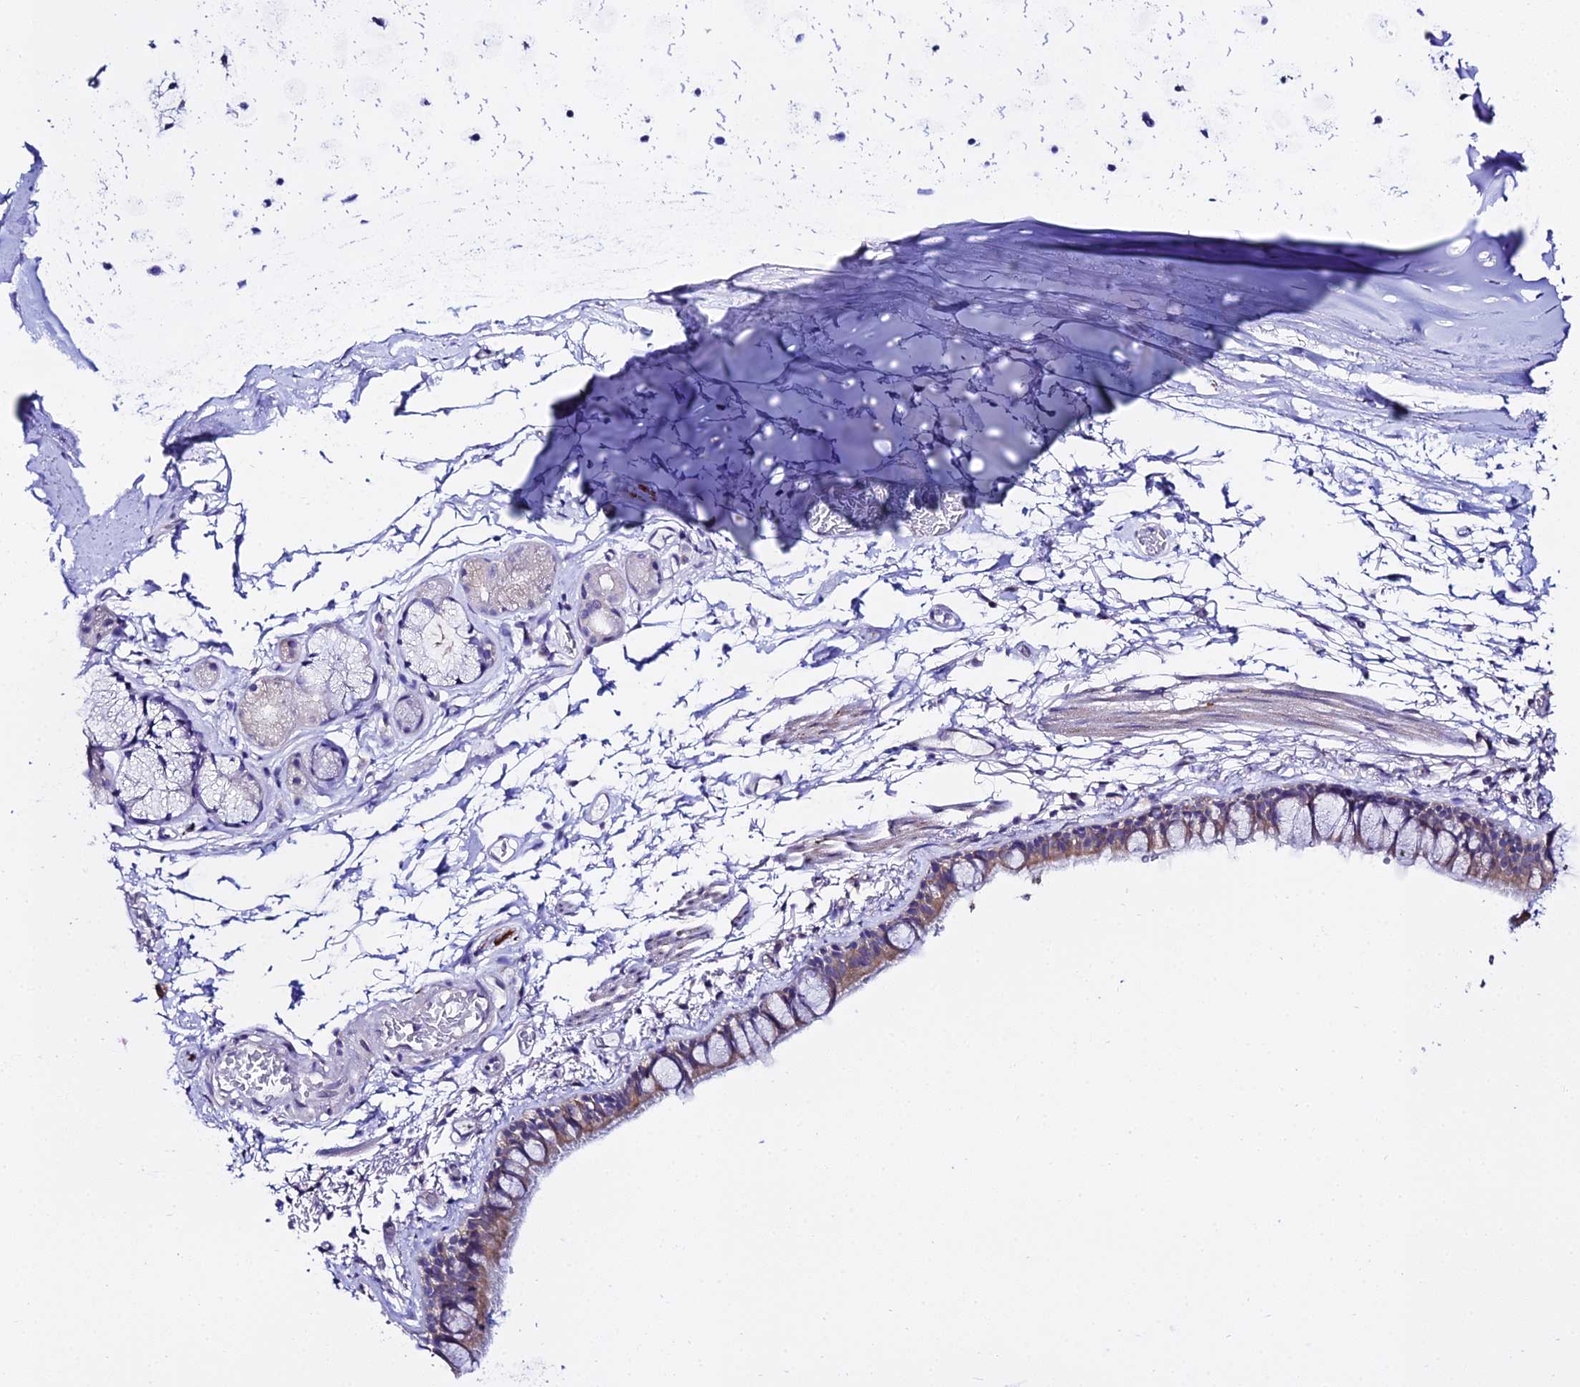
{"staining": {"intensity": "moderate", "quantity": "25%-75%", "location": "cytoplasmic/membranous"}, "tissue": "bronchus", "cell_type": "Respiratory epithelial cells", "image_type": "normal", "snomed": [{"axis": "morphology", "description": "Normal tissue, NOS"}, {"axis": "topography", "description": "Cartilage tissue"}], "caption": "High-magnification brightfield microscopy of unremarkable bronchus stained with DAB (3,3'-diaminobenzidine) (brown) and counterstained with hematoxylin (blue). respiratory epithelial cells exhibit moderate cytoplasmic/membranous expression is seen in approximately25%-75% of cells.", "gene": "ATG16L2", "patient": {"sex": "male", "age": 63}}